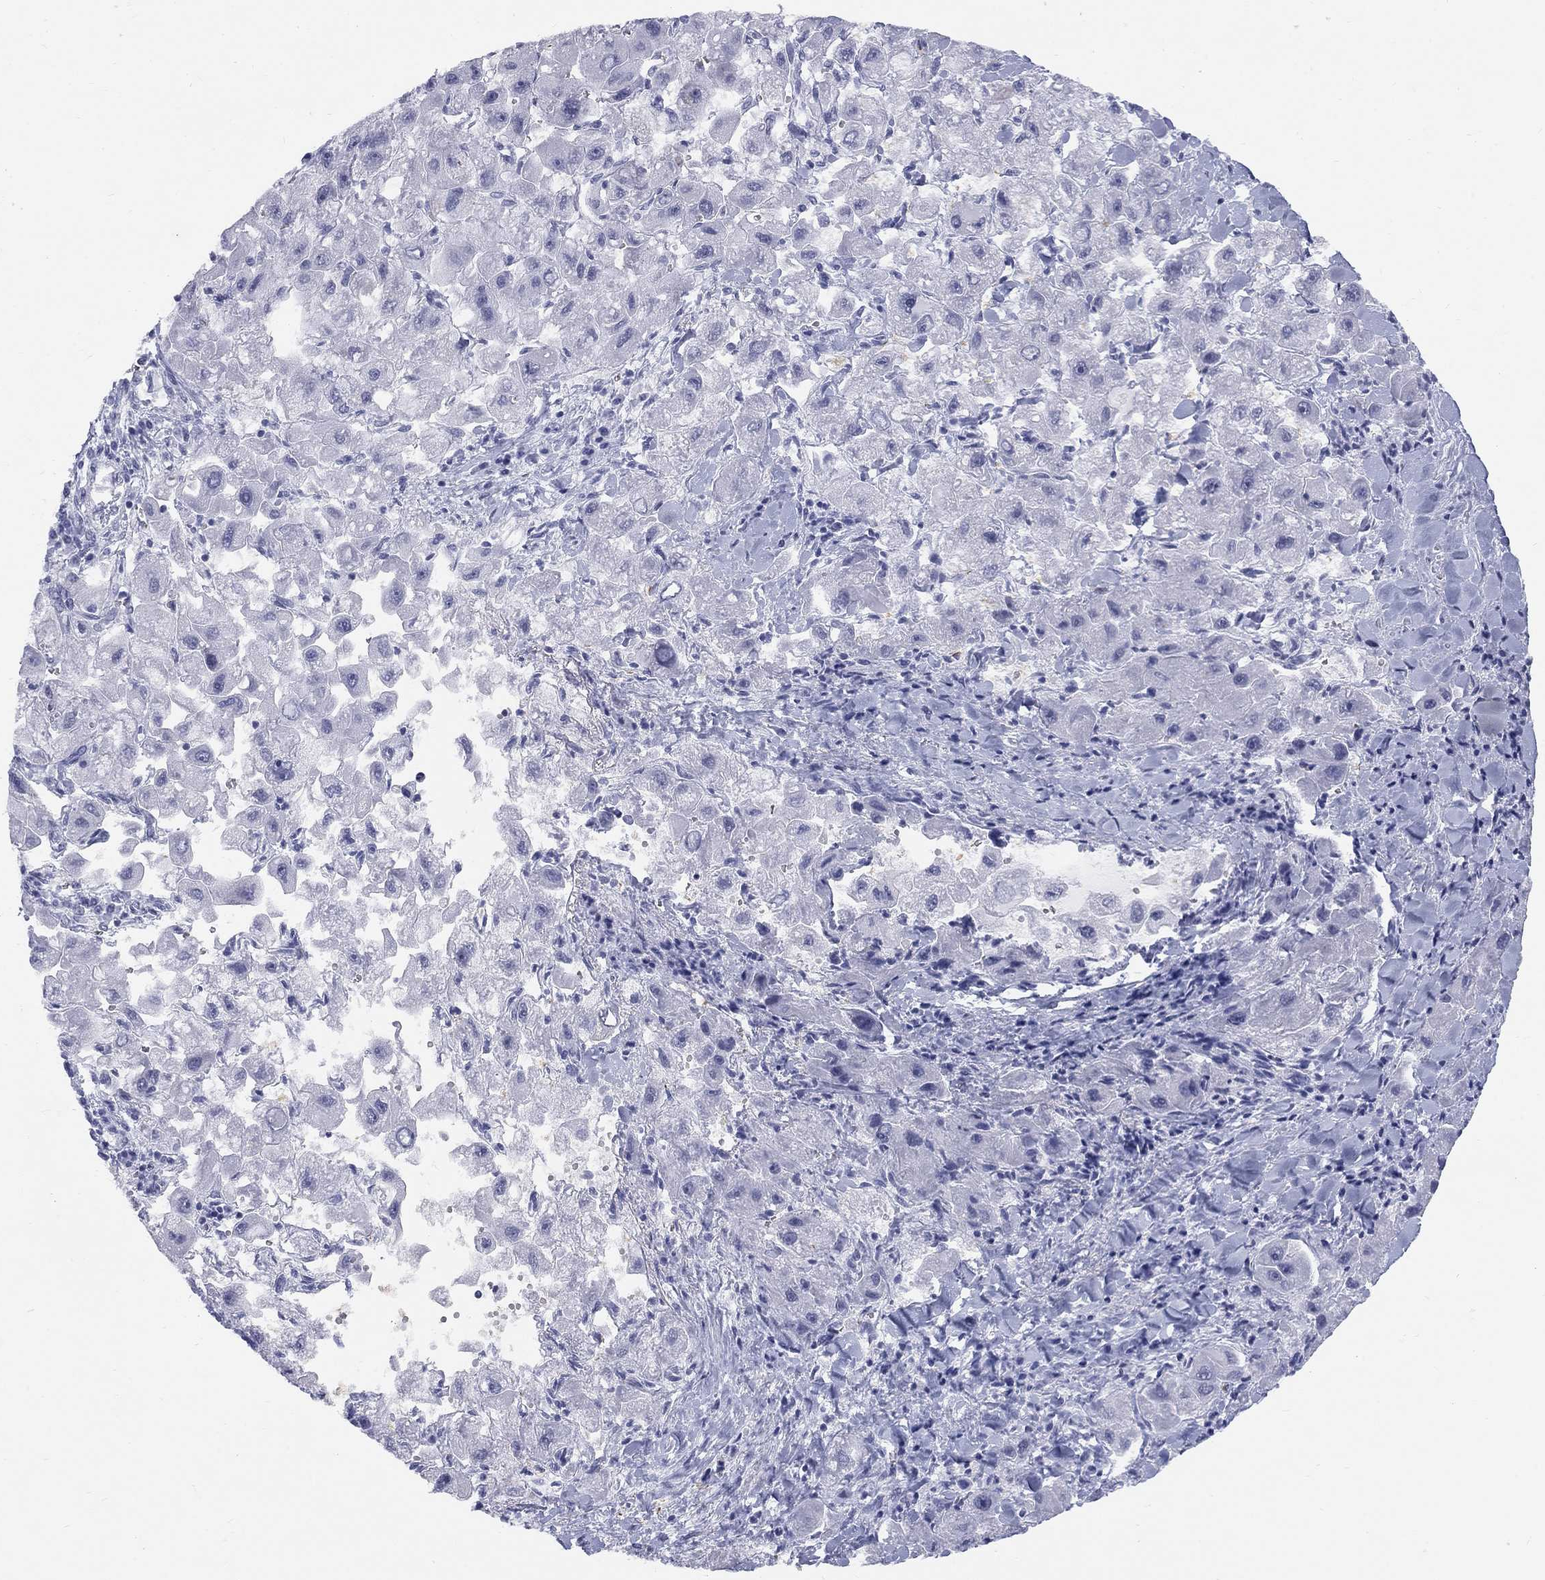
{"staining": {"intensity": "negative", "quantity": "none", "location": "none"}, "tissue": "liver cancer", "cell_type": "Tumor cells", "image_type": "cancer", "snomed": [{"axis": "morphology", "description": "Carcinoma, Hepatocellular, NOS"}, {"axis": "topography", "description": "Liver"}], "caption": "Immunohistochemistry (IHC) photomicrograph of neoplastic tissue: human liver cancer stained with DAB exhibits no significant protein staining in tumor cells.", "gene": "DMTN", "patient": {"sex": "male", "age": 24}}